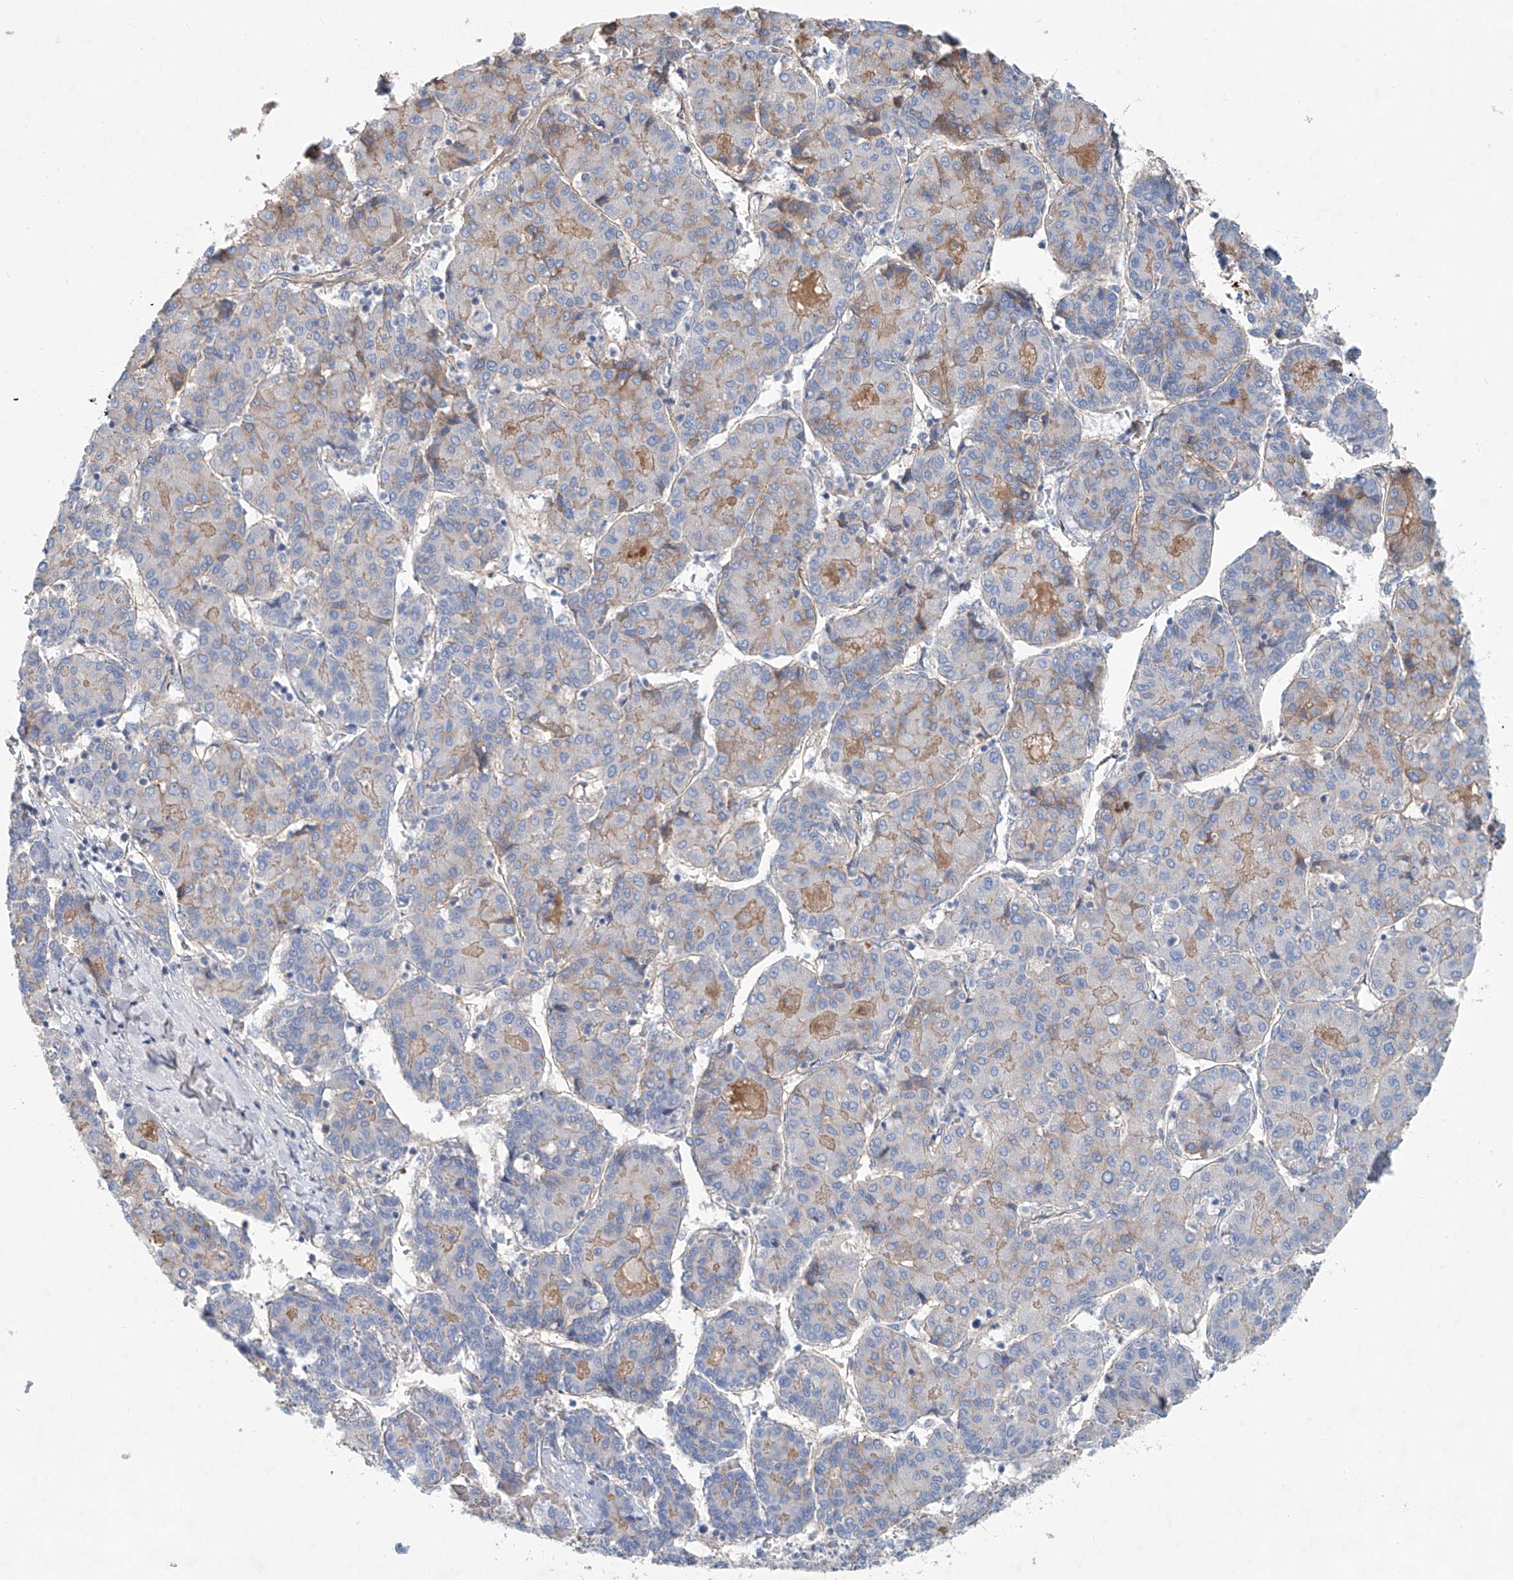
{"staining": {"intensity": "weak", "quantity": "25%-75%", "location": "cytoplasmic/membranous"}, "tissue": "liver cancer", "cell_type": "Tumor cells", "image_type": "cancer", "snomed": [{"axis": "morphology", "description": "Carcinoma, Hepatocellular, NOS"}, {"axis": "topography", "description": "Liver"}], "caption": "Tumor cells demonstrate low levels of weak cytoplasmic/membranous expression in about 25%-75% of cells in human hepatocellular carcinoma (liver).", "gene": "FRYL", "patient": {"sex": "male", "age": 65}}